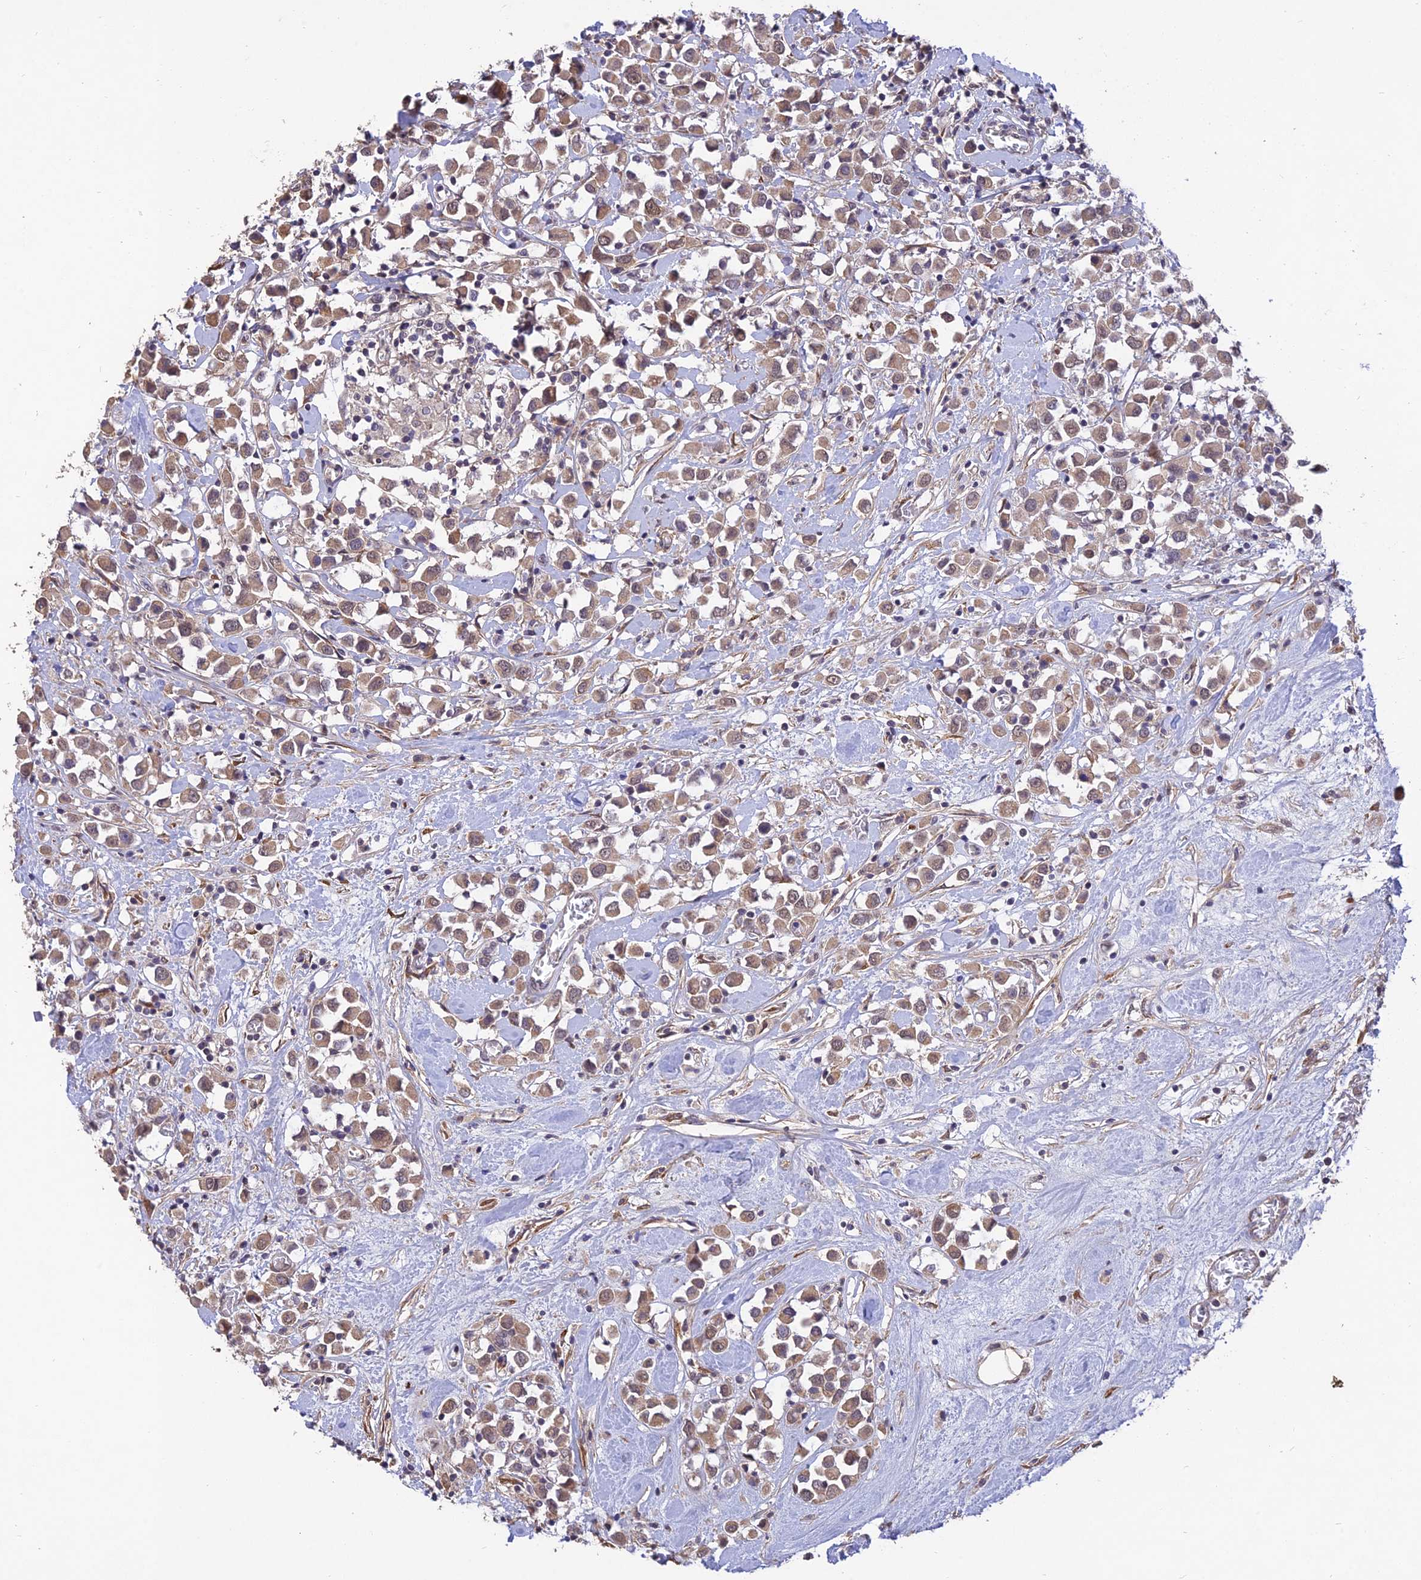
{"staining": {"intensity": "moderate", "quantity": ">75%", "location": "cytoplasmic/membranous,nuclear"}, "tissue": "breast cancer", "cell_type": "Tumor cells", "image_type": "cancer", "snomed": [{"axis": "morphology", "description": "Duct carcinoma"}, {"axis": "topography", "description": "Breast"}], "caption": "Immunohistochemical staining of breast cancer (invasive ductal carcinoma) exhibits medium levels of moderate cytoplasmic/membranous and nuclear expression in about >75% of tumor cells.", "gene": "PAGR1", "patient": {"sex": "female", "age": 61}}